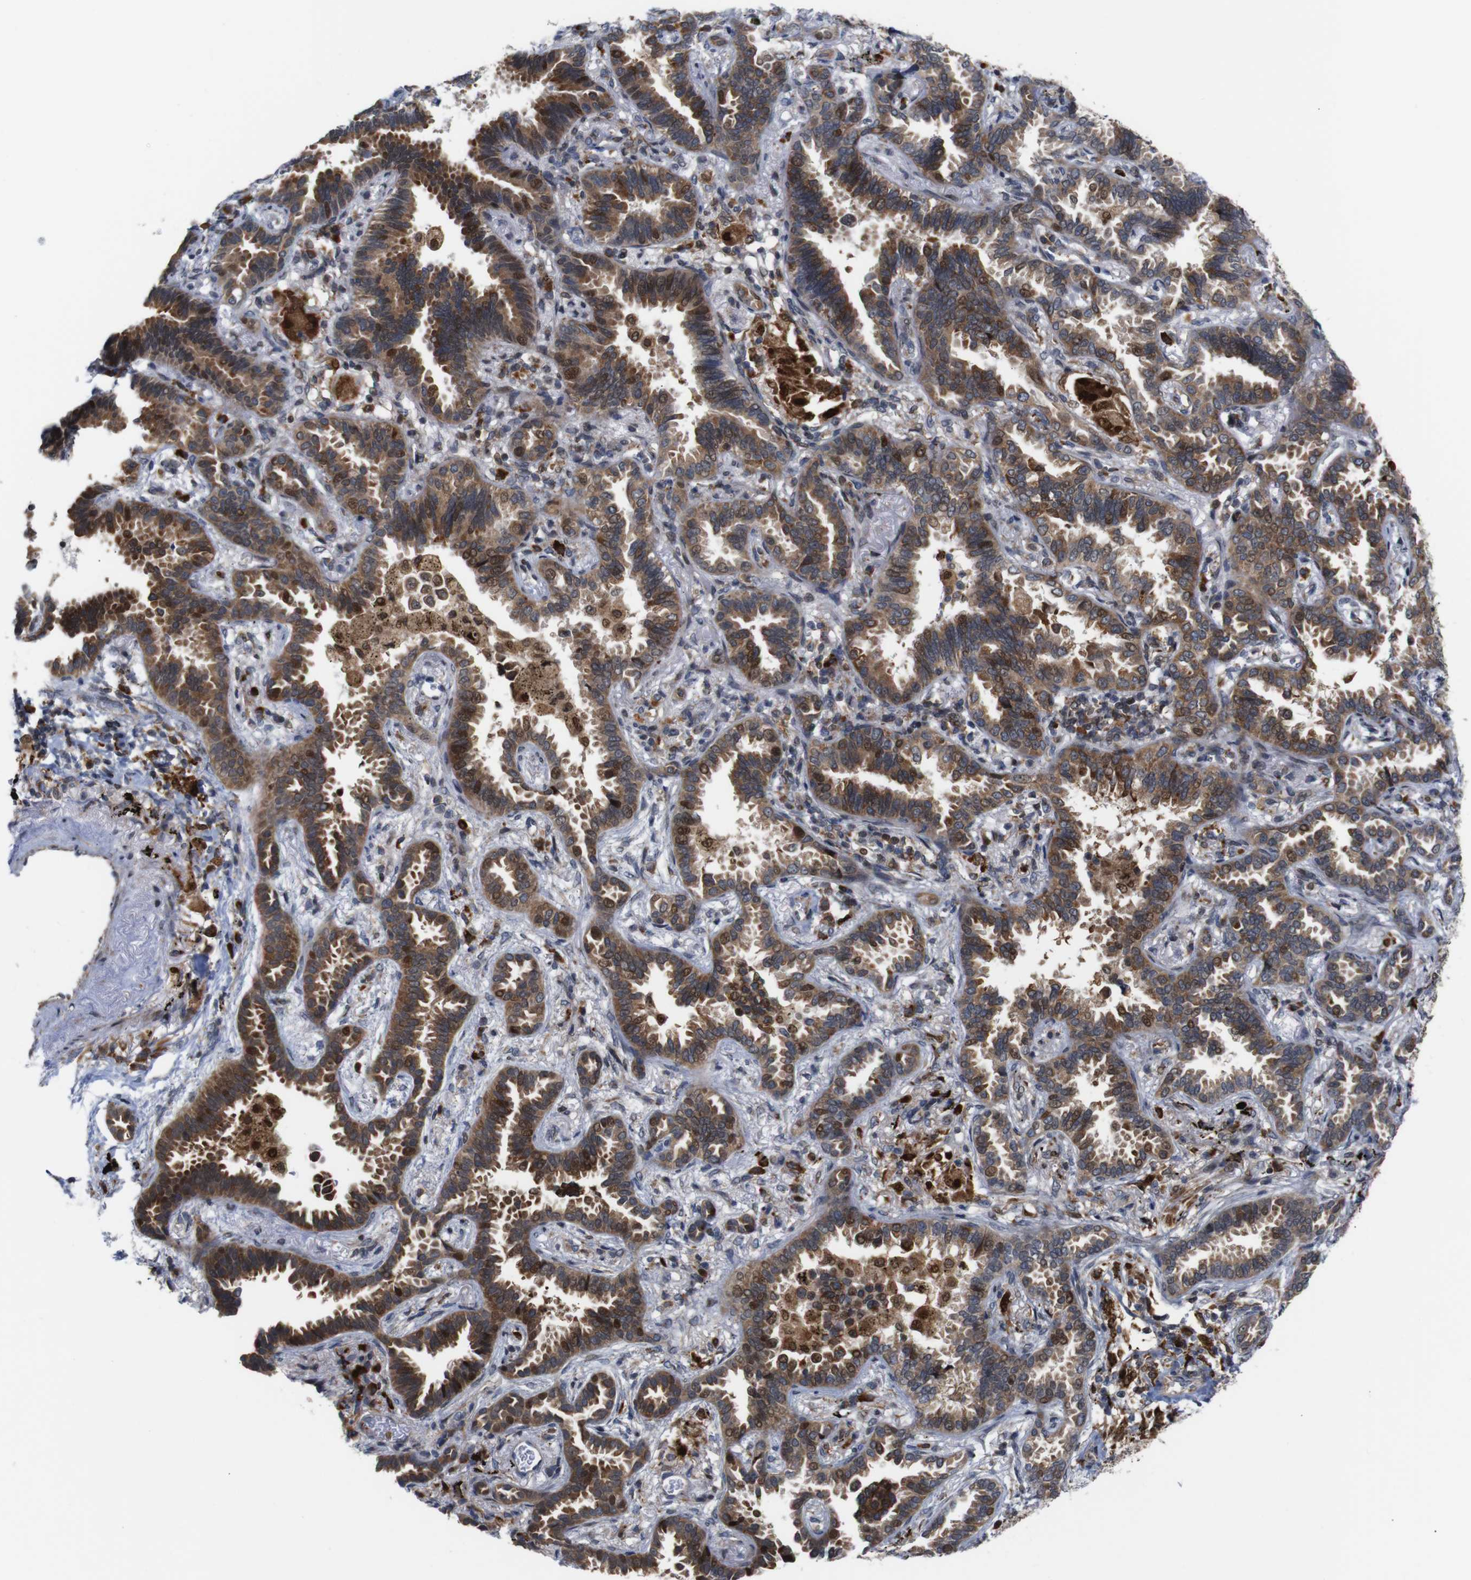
{"staining": {"intensity": "strong", "quantity": ">75%", "location": "cytoplasmic/membranous"}, "tissue": "lung cancer", "cell_type": "Tumor cells", "image_type": "cancer", "snomed": [{"axis": "morphology", "description": "Normal tissue, NOS"}, {"axis": "morphology", "description": "Adenocarcinoma, NOS"}, {"axis": "topography", "description": "Lung"}], "caption": "This histopathology image demonstrates lung adenocarcinoma stained with immunohistochemistry (IHC) to label a protein in brown. The cytoplasmic/membranous of tumor cells show strong positivity for the protein. Nuclei are counter-stained blue.", "gene": "PTPN1", "patient": {"sex": "male", "age": 59}}